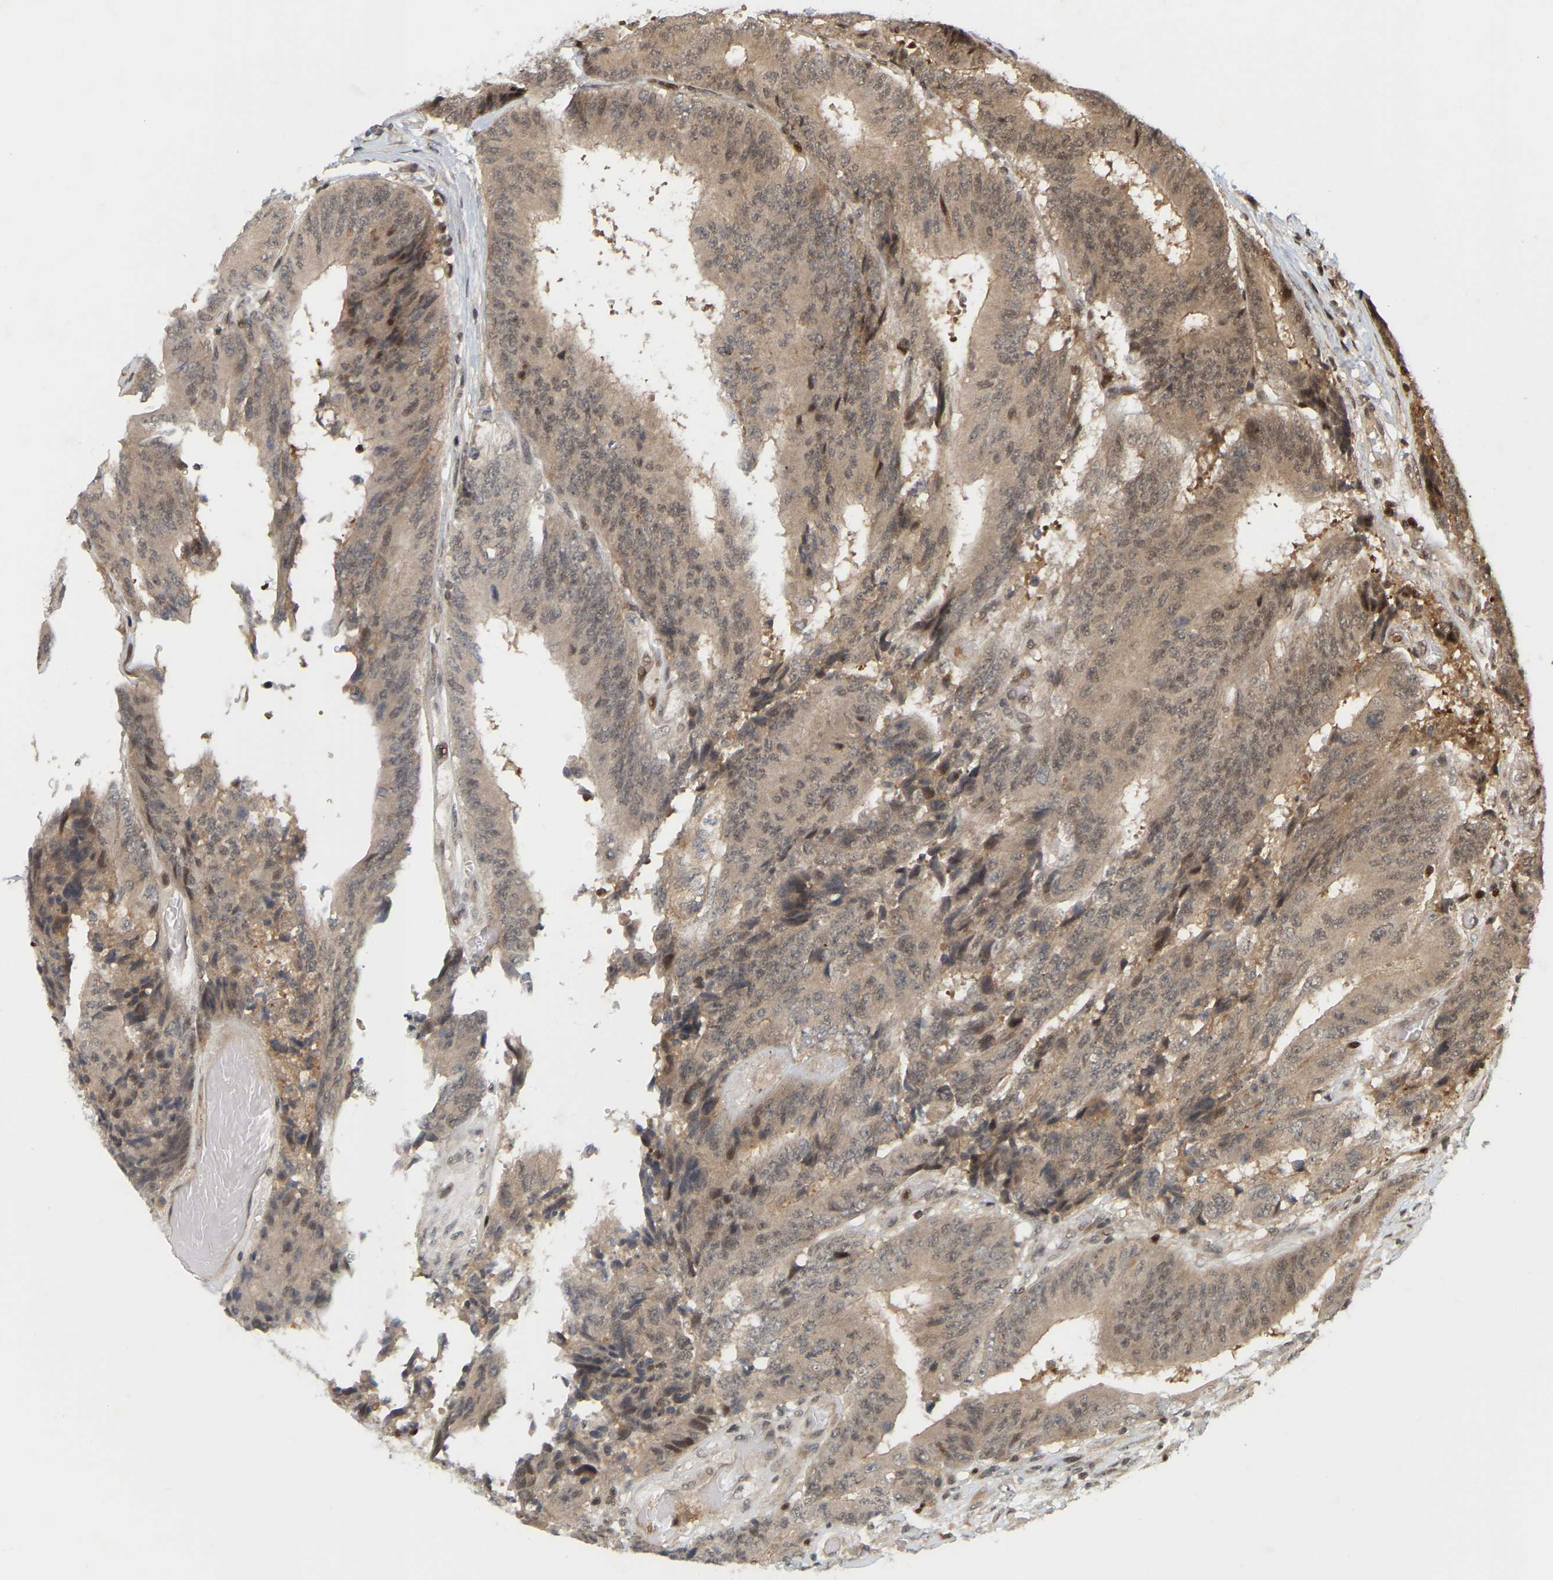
{"staining": {"intensity": "weak", "quantity": ">75%", "location": "cytoplasmic/membranous,nuclear"}, "tissue": "colorectal cancer", "cell_type": "Tumor cells", "image_type": "cancer", "snomed": [{"axis": "morphology", "description": "Adenocarcinoma, NOS"}, {"axis": "topography", "description": "Rectum"}], "caption": "A micrograph showing weak cytoplasmic/membranous and nuclear staining in approximately >75% of tumor cells in colorectal adenocarcinoma, as visualized by brown immunohistochemical staining.", "gene": "NFE2L2", "patient": {"sex": "male", "age": 72}}